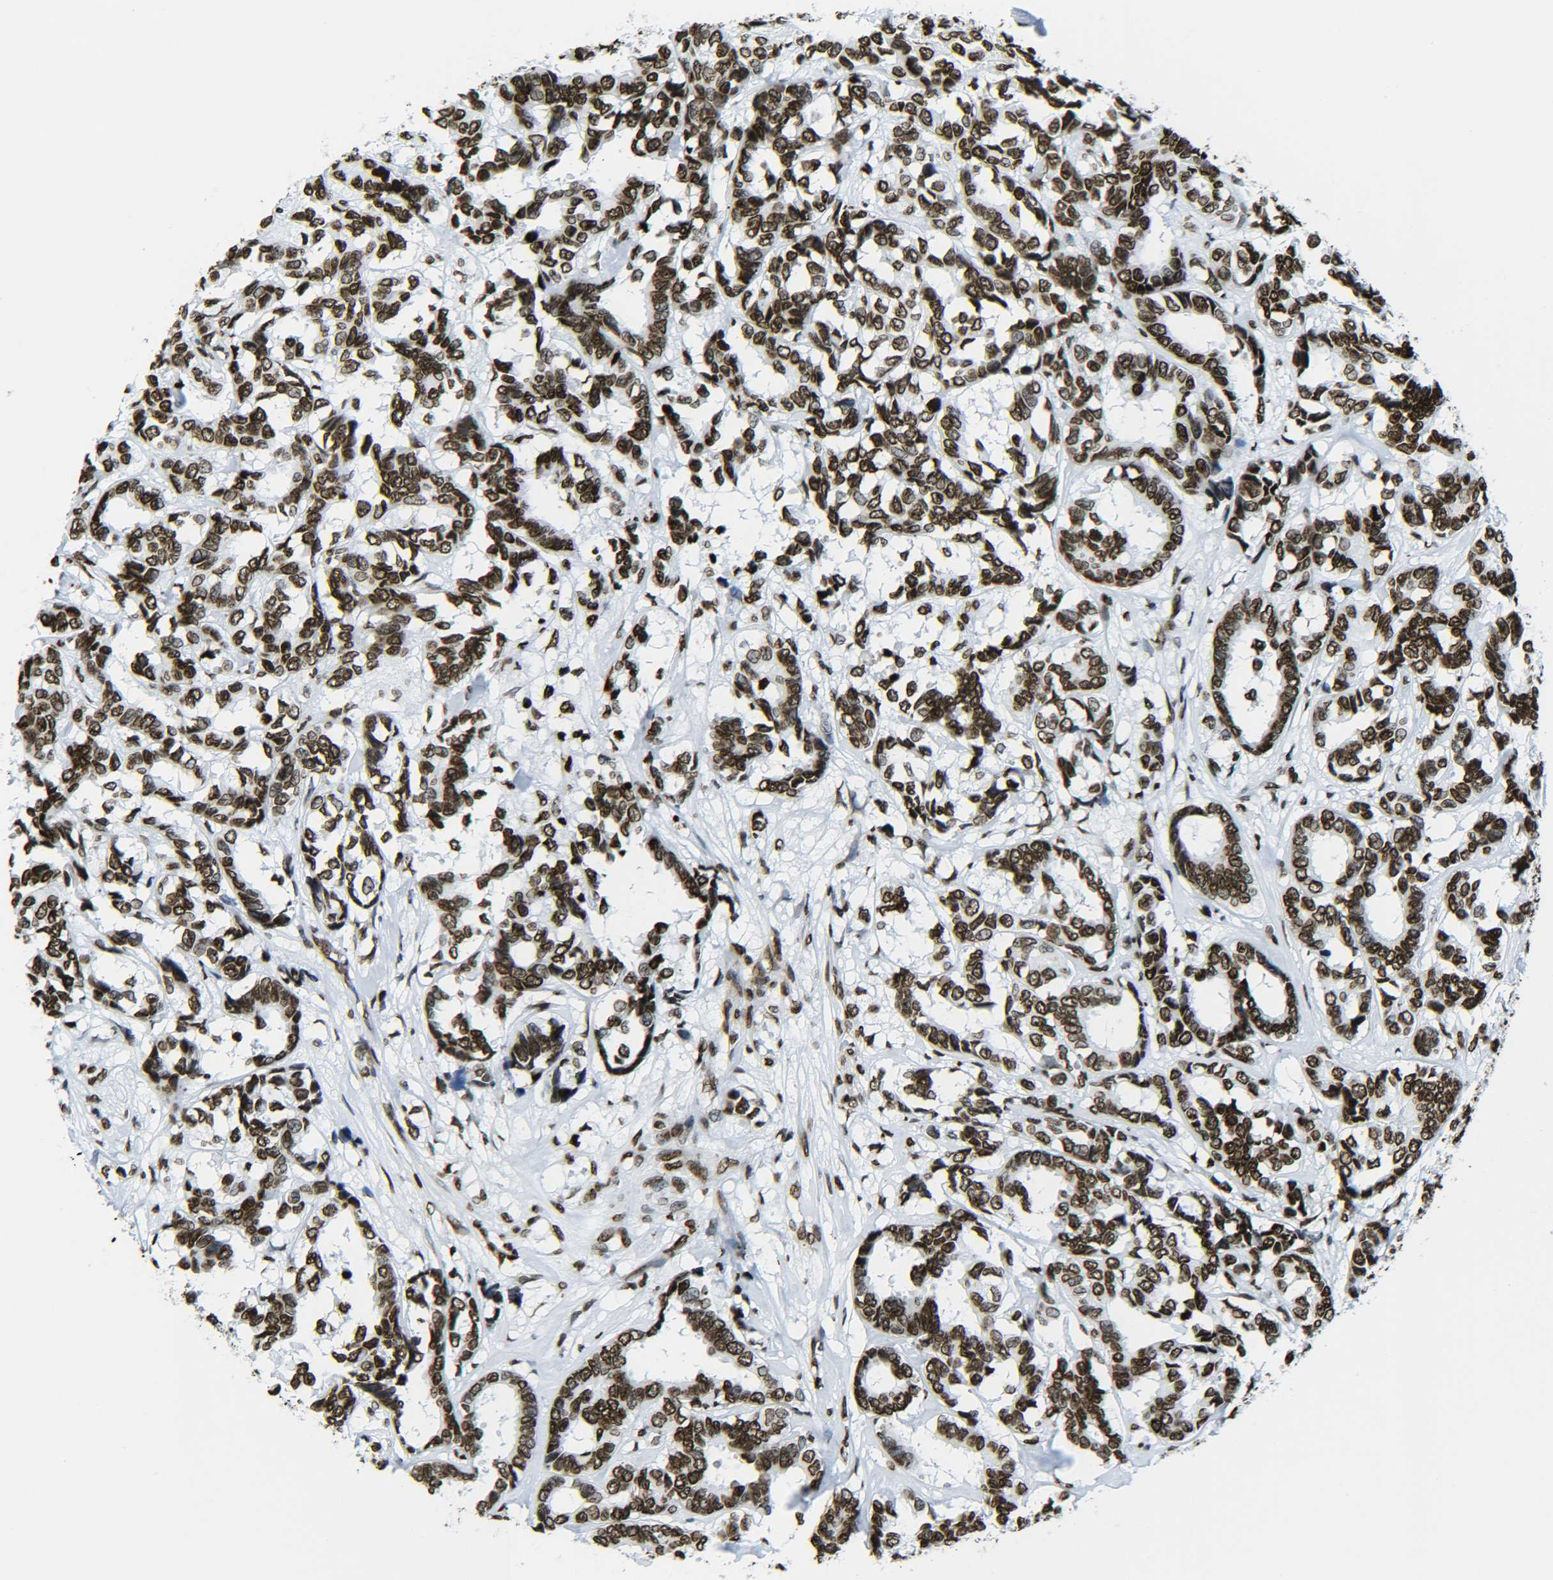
{"staining": {"intensity": "strong", "quantity": ">75%", "location": "nuclear"}, "tissue": "breast cancer", "cell_type": "Tumor cells", "image_type": "cancer", "snomed": [{"axis": "morphology", "description": "Duct carcinoma"}, {"axis": "topography", "description": "Breast"}], "caption": "Protein staining of breast cancer (intraductal carcinoma) tissue reveals strong nuclear positivity in approximately >75% of tumor cells. (IHC, brightfield microscopy, high magnification).", "gene": "H2AX", "patient": {"sex": "female", "age": 87}}